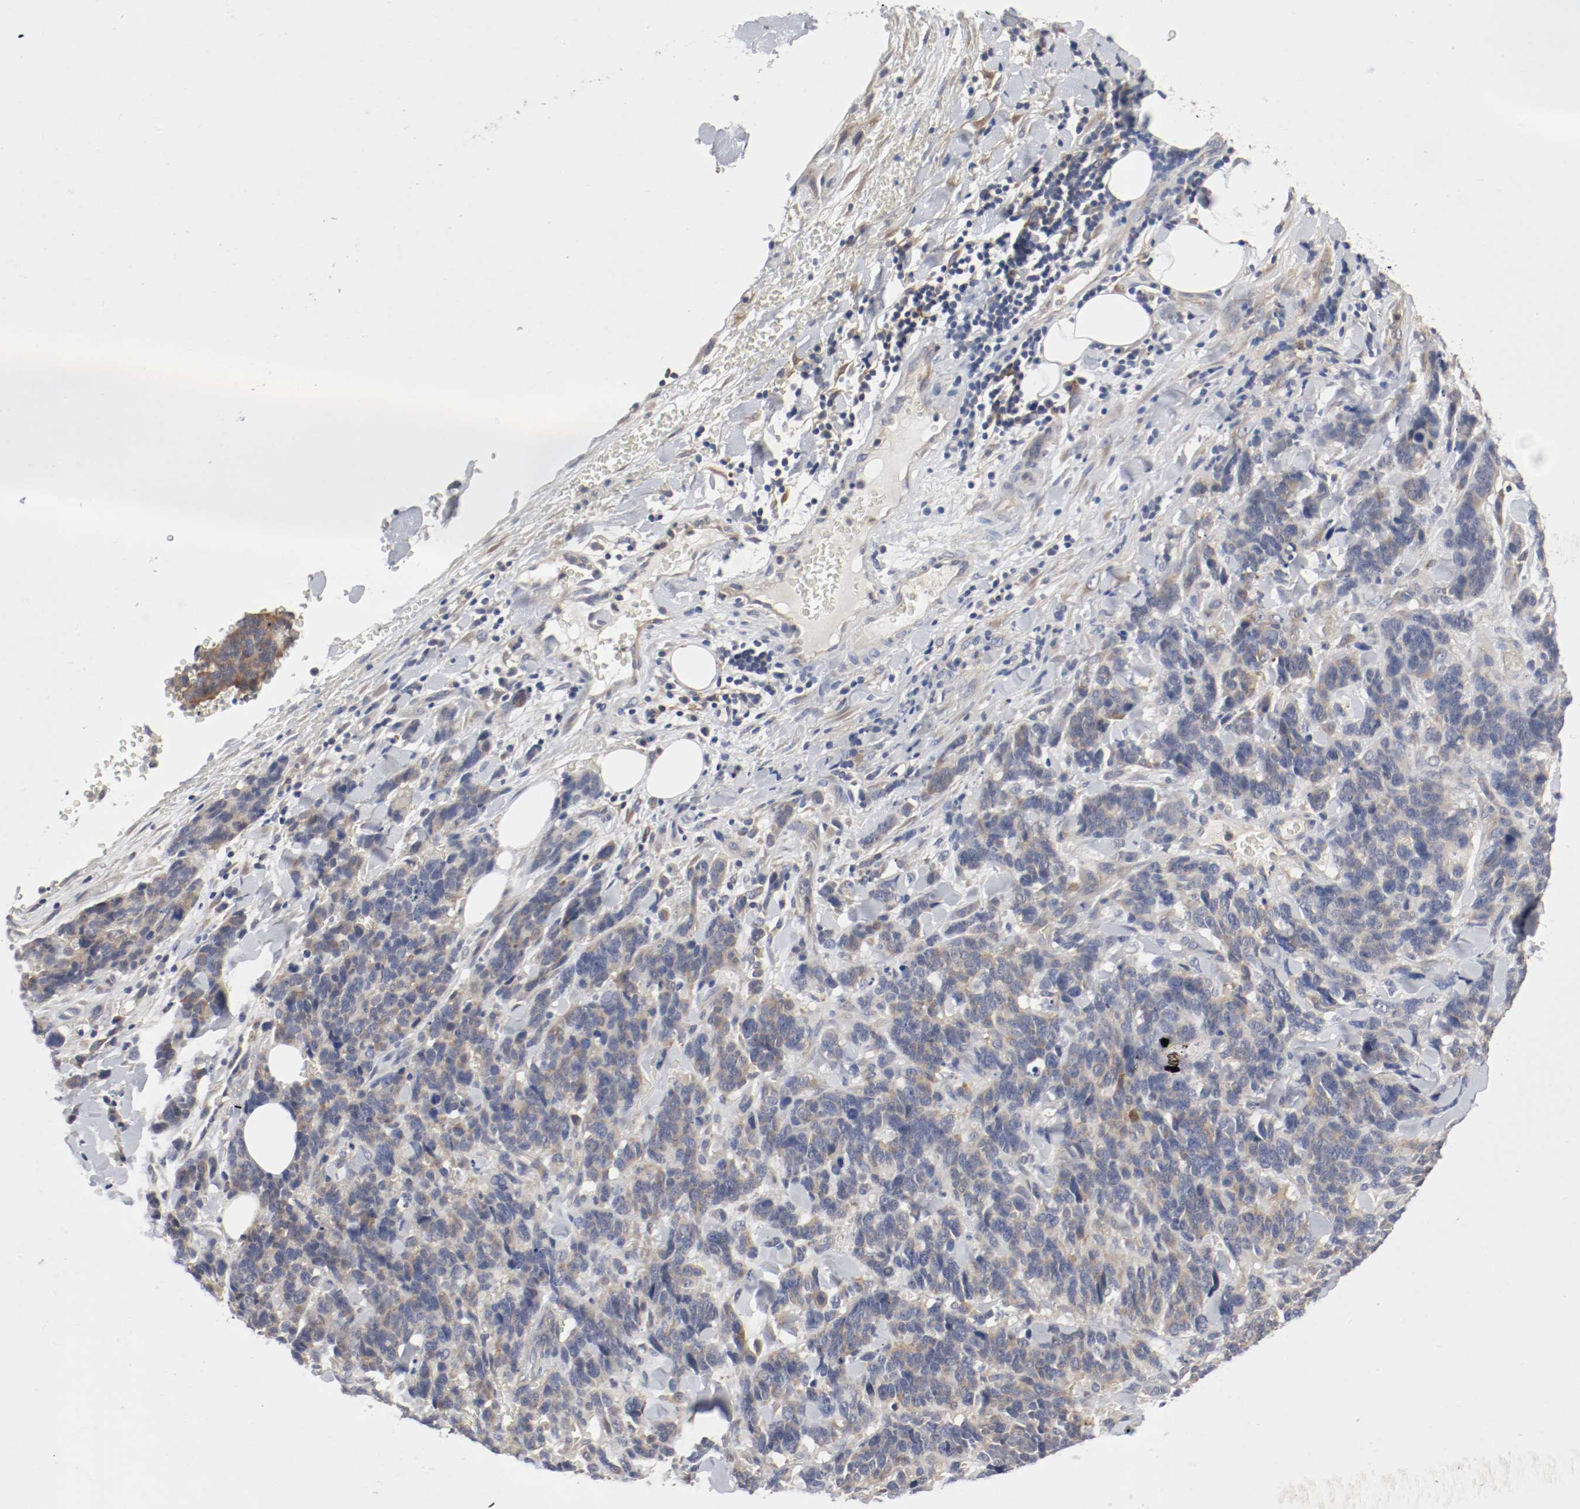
{"staining": {"intensity": "weak", "quantity": "<25%", "location": "cytoplasmic/membranous"}, "tissue": "lung cancer", "cell_type": "Tumor cells", "image_type": "cancer", "snomed": [{"axis": "morphology", "description": "Neoplasm, malignant, NOS"}, {"axis": "topography", "description": "Lung"}], "caption": "Immunohistochemistry (IHC) histopathology image of neoplastic tissue: human lung cancer stained with DAB (3,3'-diaminobenzidine) demonstrates no significant protein expression in tumor cells.", "gene": "REN", "patient": {"sex": "female", "age": 58}}